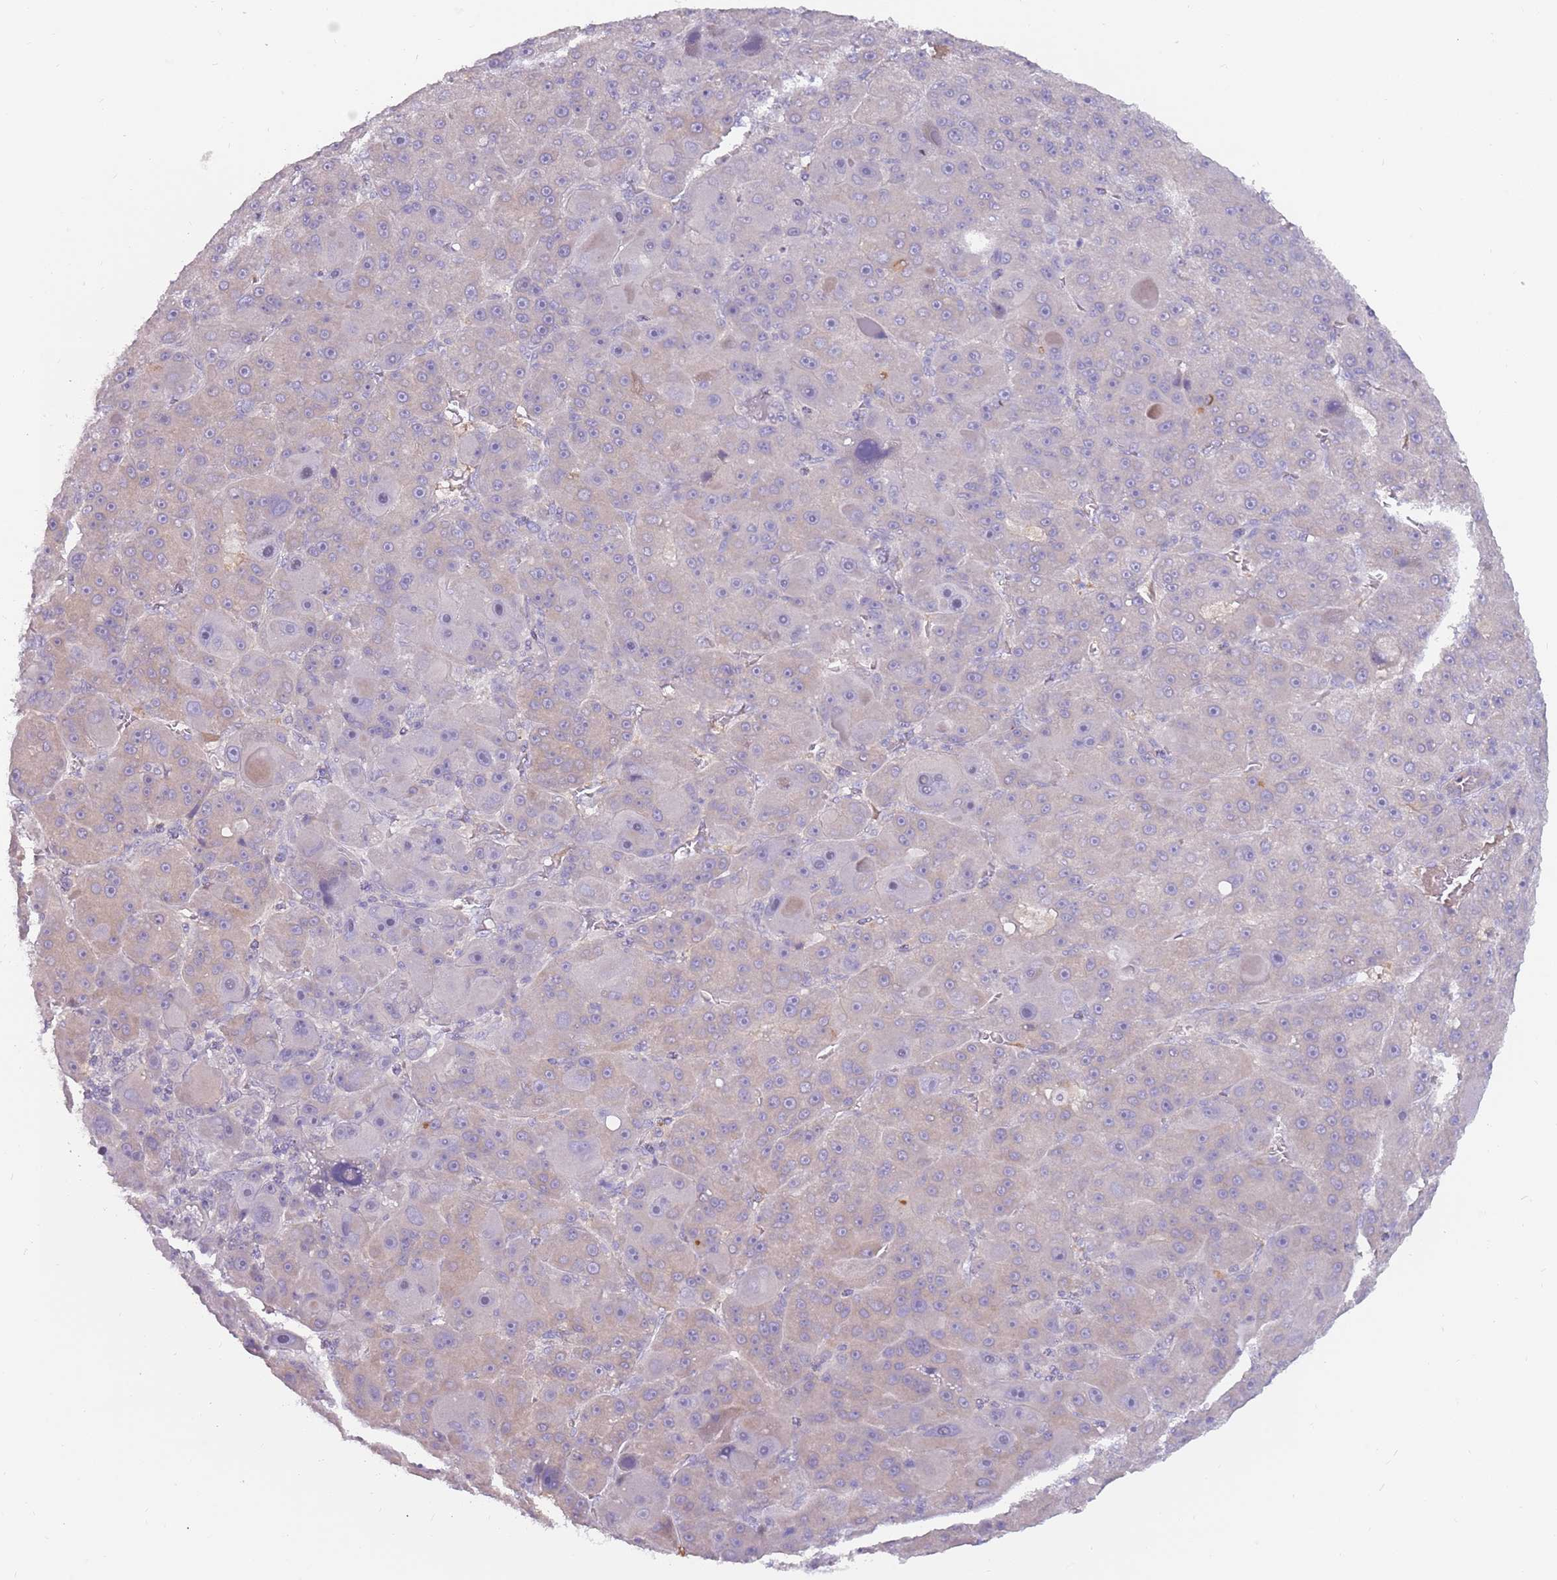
{"staining": {"intensity": "moderate", "quantity": "<25%", "location": "cytoplasmic/membranous"}, "tissue": "liver cancer", "cell_type": "Tumor cells", "image_type": "cancer", "snomed": [{"axis": "morphology", "description": "Carcinoma, Hepatocellular, NOS"}, {"axis": "topography", "description": "Liver"}], "caption": "Immunohistochemical staining of human liver hepatocellular carcinoma displays low levels of moderate cytoplasmic/membranous expression in about <25% of tumor cells.", "gene": "DDX4", "patient": {"sex": "male", "age": 76}}